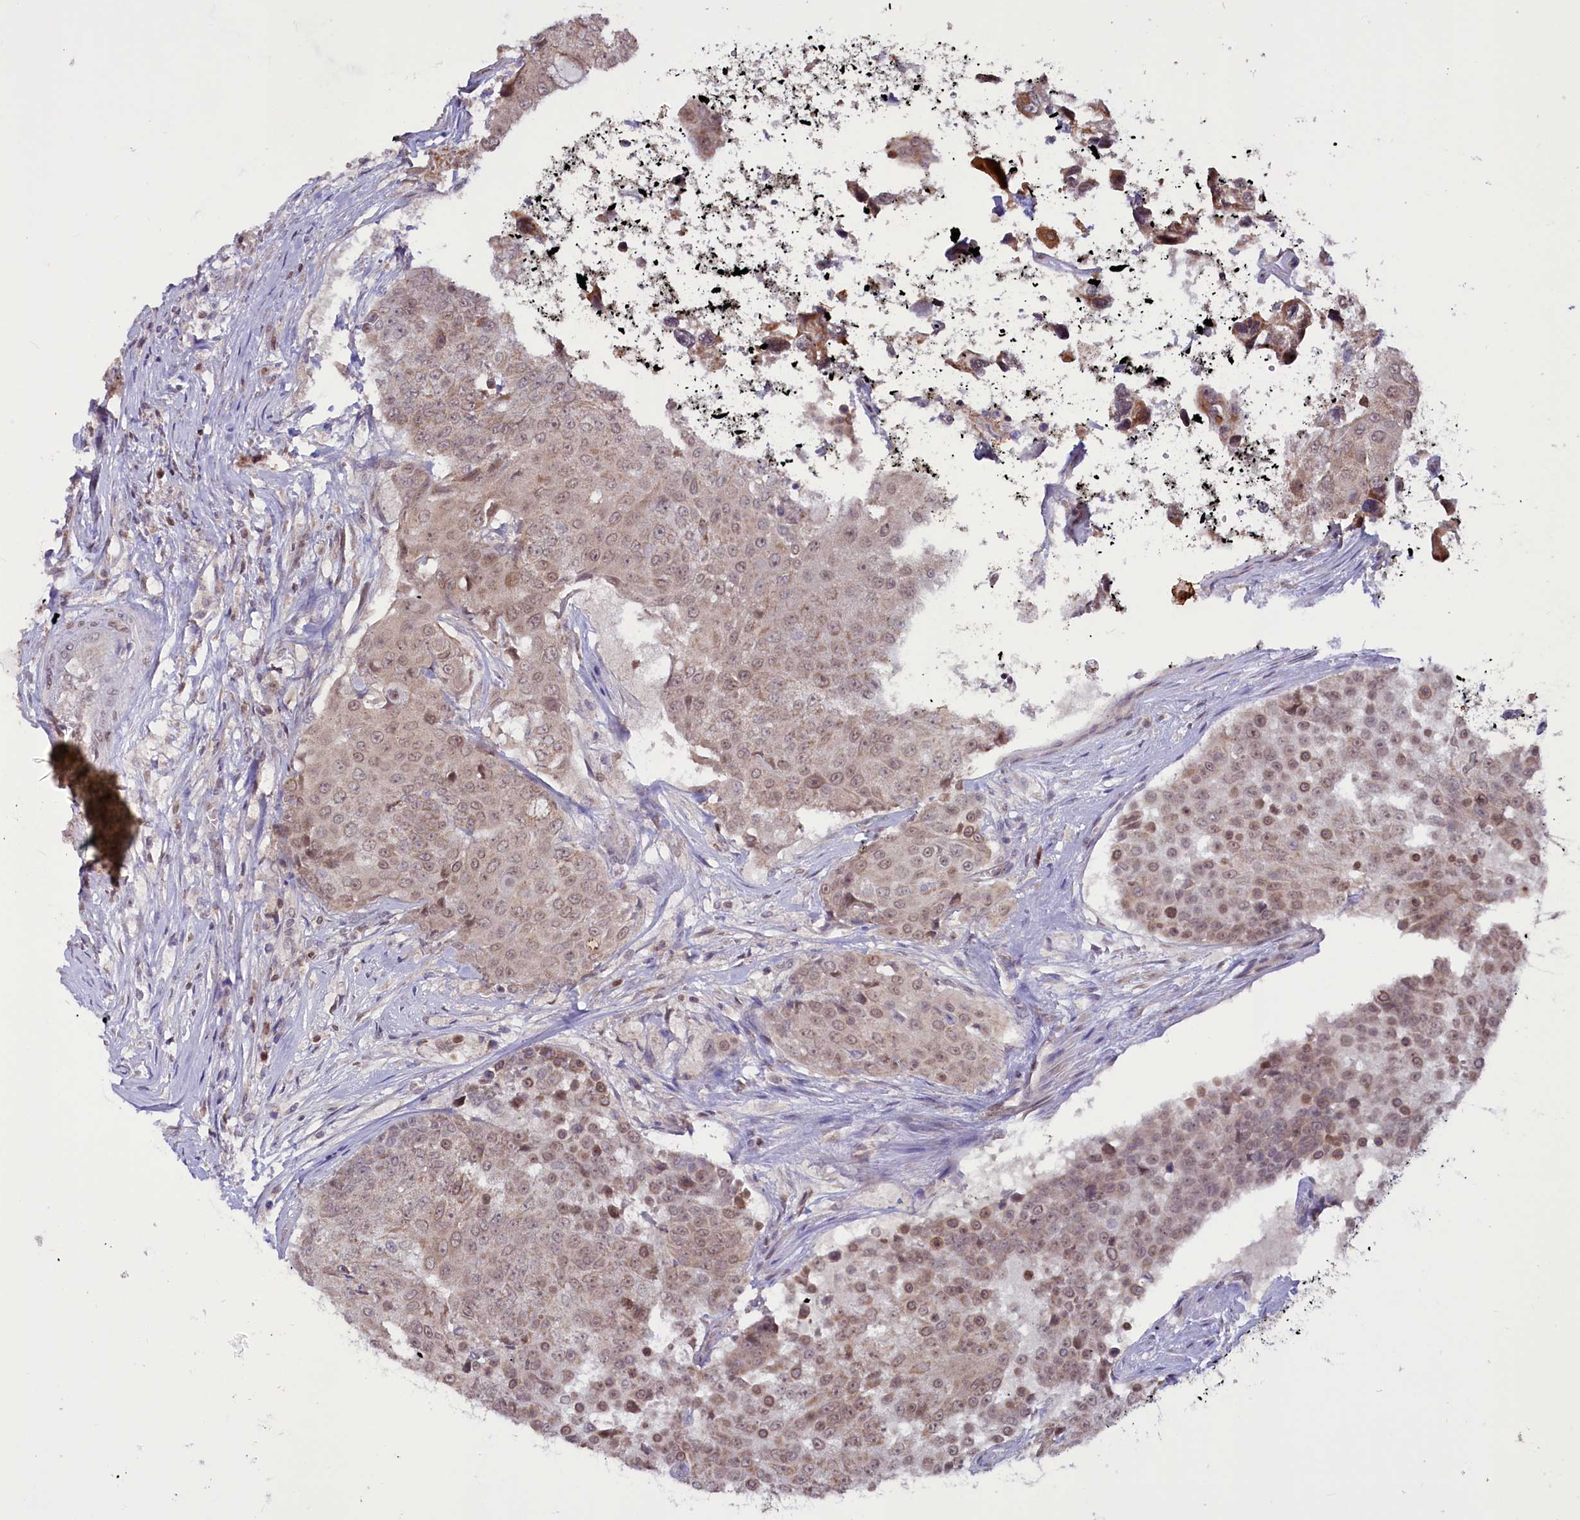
{"staining": {"intensity": "moderate", "quantity": "<25%", "location": "cytoplasmic/membranous,nuclear"}, "tissue": "urothelial cancer", "cell_type": "Tumor cells", "image_type": "cancer", "snomed": [{"axis": "morphology", "description": "Urothelial carcinoma, High grade"}, {"axis": "topography", "description": "Urinary bladder"}], "caption": "The photomicrograph reveals staining of high-grade urothelial carcinoma, revealing moderate cytoplasmic/membranous and nuclear protein expression (brown color) within tumor cells.", "gene": "PHC3", "patient": {"sex": "female", "age": 63}}